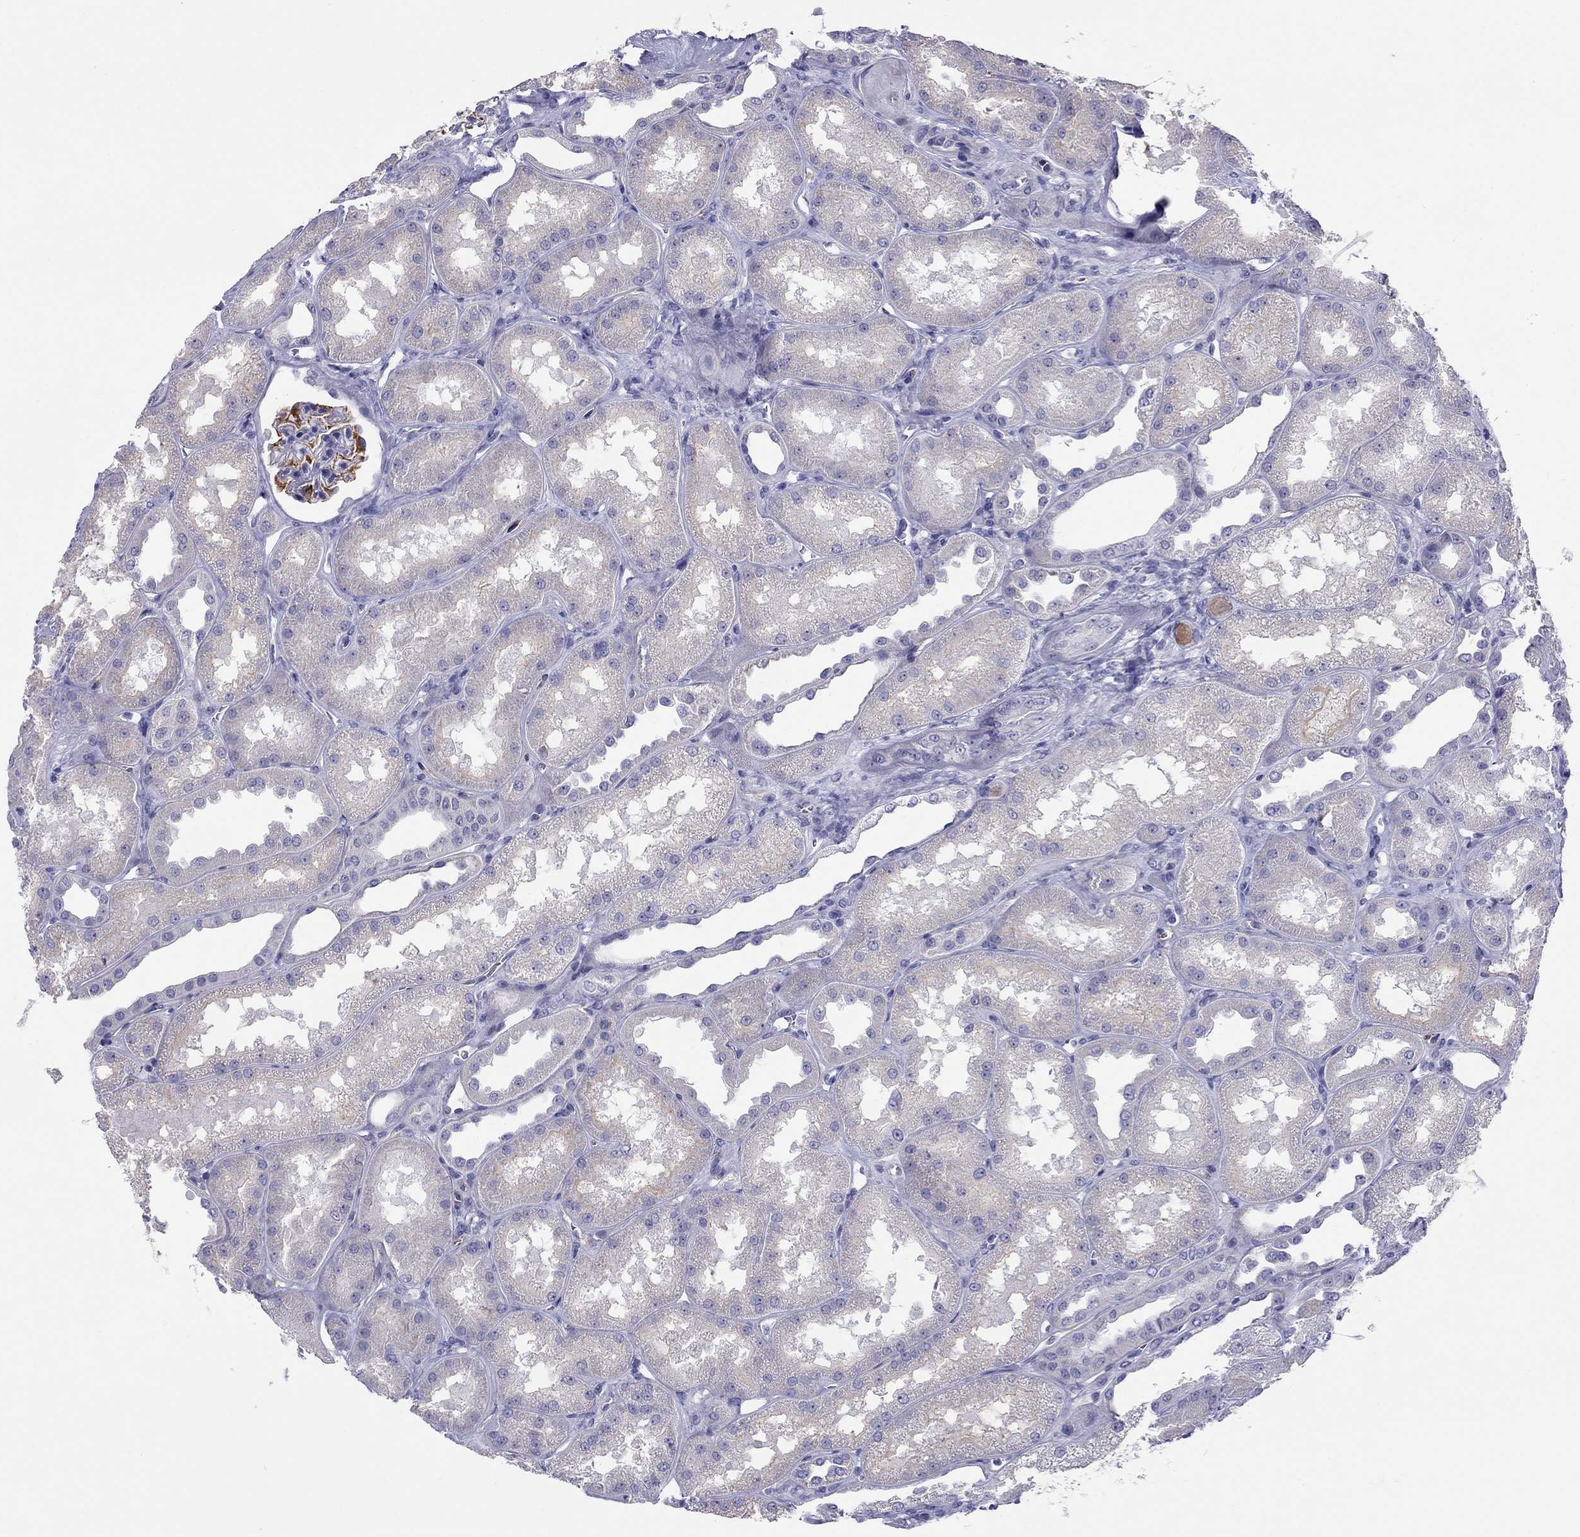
{"staining": {"intensity": "negative", "quantity": "none", "location": "none"}, "tissue": "kidney", "cell_type": "Cells in glomeruli", "image_type": "normal", "snomed": [{"axis": "morphology", "description": "Normal tissue, NOS"}, {"axis": "topography", "description": "Kidney"}], "caption": "Cells in glomeruli show no significant expression in normal kidney. (DAB (3,3'-diaminobenzidine) immunohistochemistry (IHC), high magnification).", "gene": "CMYA5", "patient": {"sex": "male", "age": 61}}